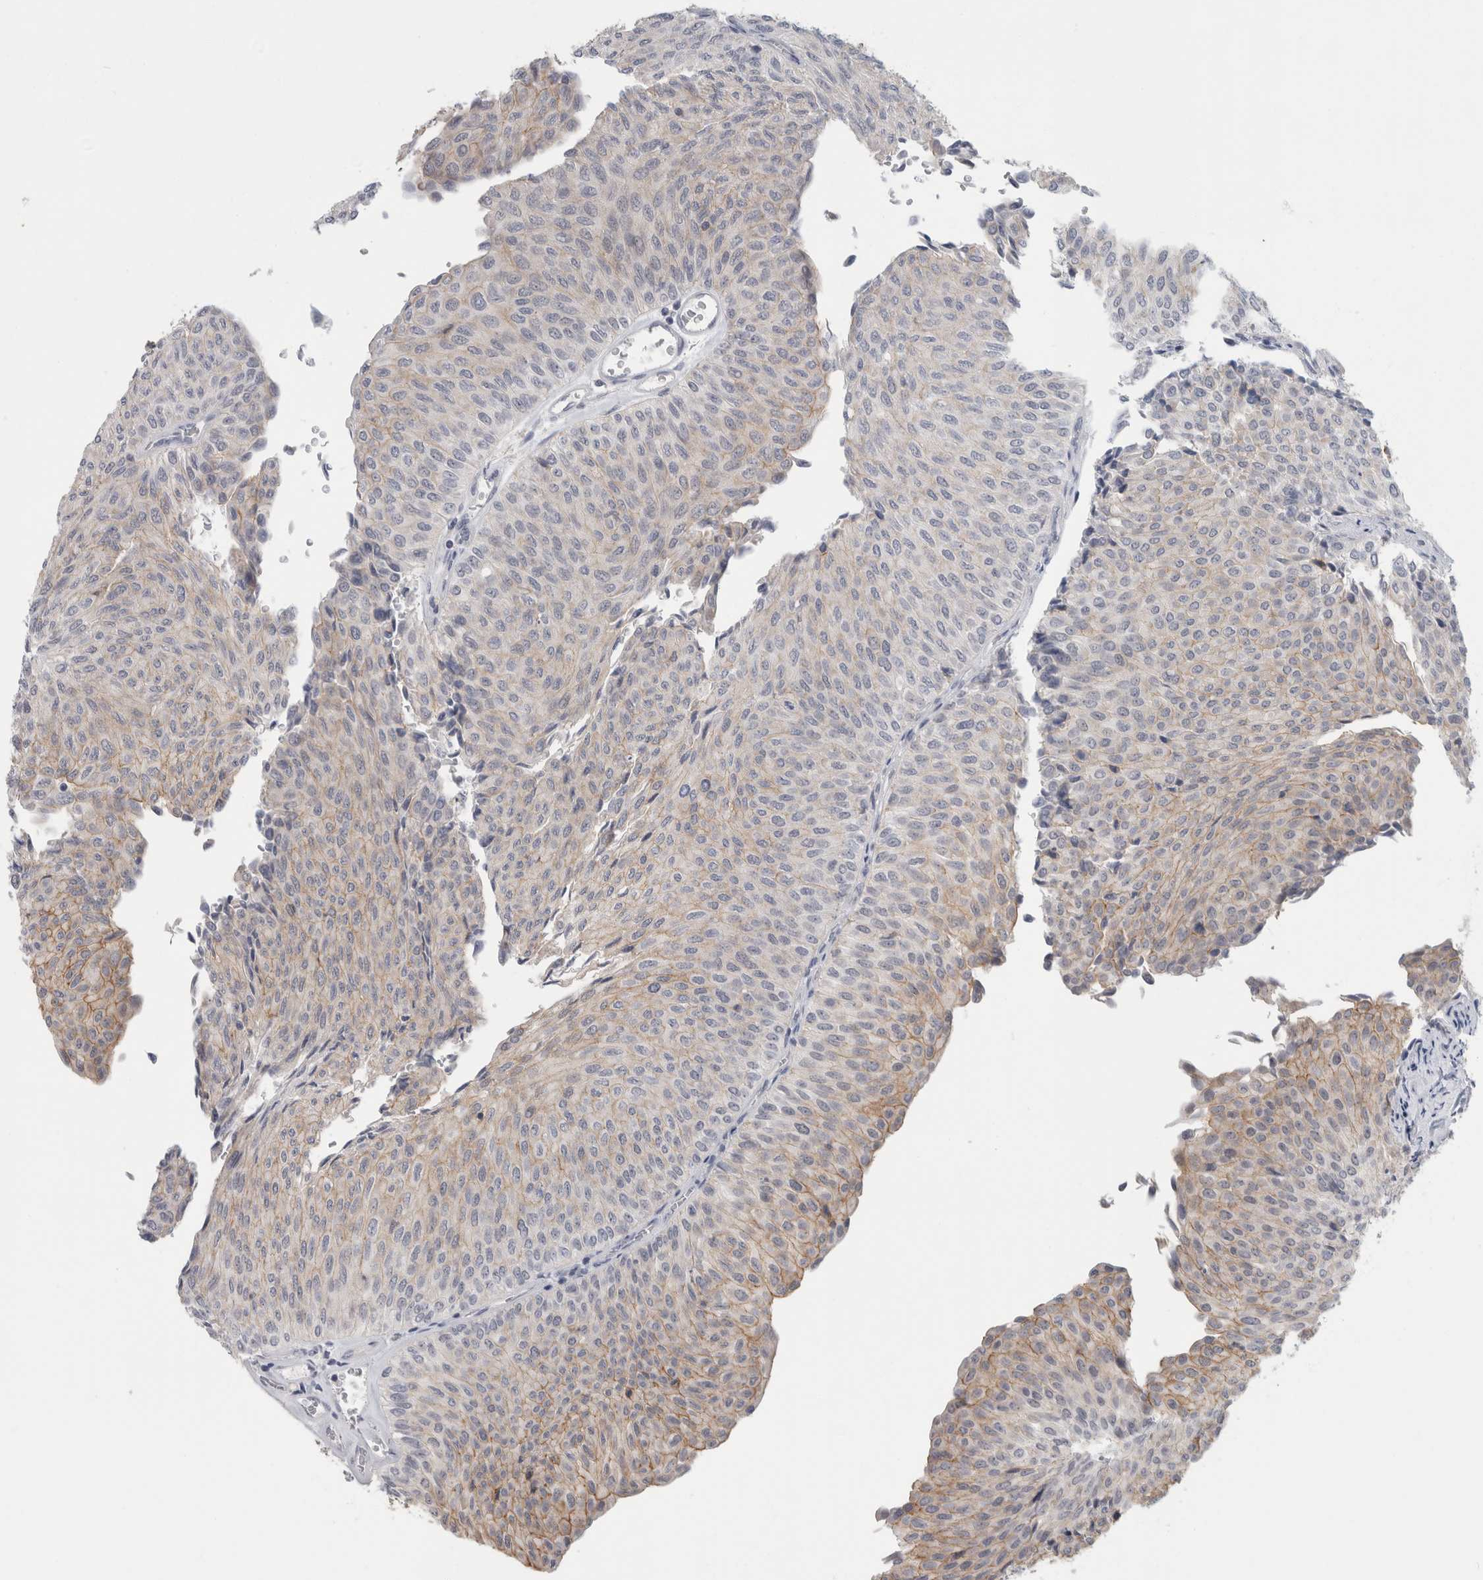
{"staining": {"intensity": "weak", "quantity": "<25%", "location": "cytoplasmic/membranous"}, "tissue": "urothelial cancer", "cell_type": "Tumor cells", "image_type": "cancer", "snomed": [{"axis": "morphology", "description": "Urothelial carcinoma, Low grade"}, {"axis": "topography", "description": "Urinary bladder"}], "caption": "Protein analysis of low-grade urothelial carcinoma demonstrates no significant staining in tumor cells.", "gene": "NIPA1", "patient": {"sex": "male", "age": 78}}